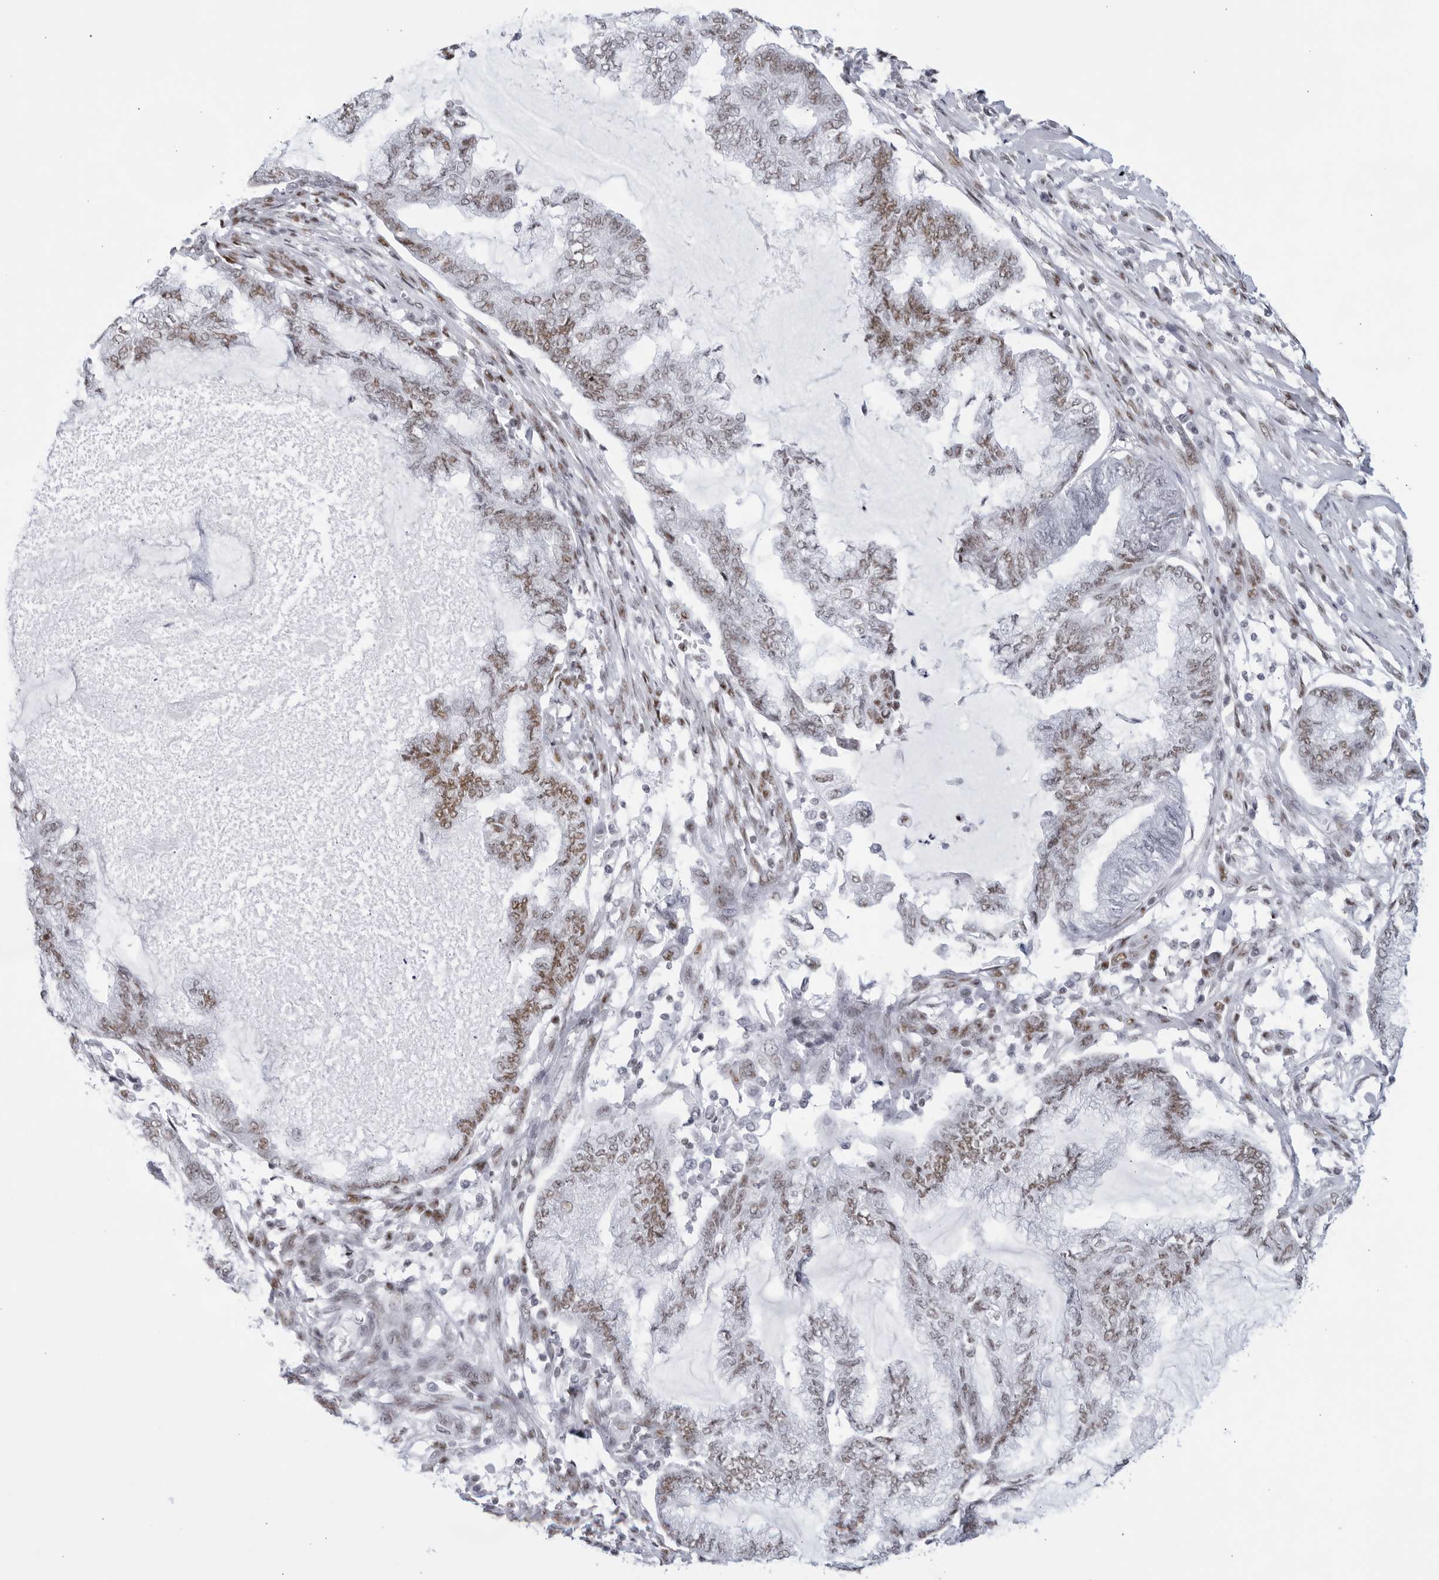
{"staining": {"intensity": "moderate", "quantity": "25%-75%", "location": "nuclear"}, "tissue": "endometrial cancer", "cell_type": "Tumor cells", "image_type": "cancer", "snomed": [{"axis": "morphology", "description": "Adenocarcinoma, NOS"}, {"axis": "topography", "description": "Endometrium"}], "caption": "Endometrial cancer (adenocarcinoma) stained with DAB immunohistochemistry (IHC) shows medium levels of moderate nuclear positivity in approximately 25%-75% of tumor cells.", "gene": "HP1BP3", "patient": {"sex": "female", "age": 86}}